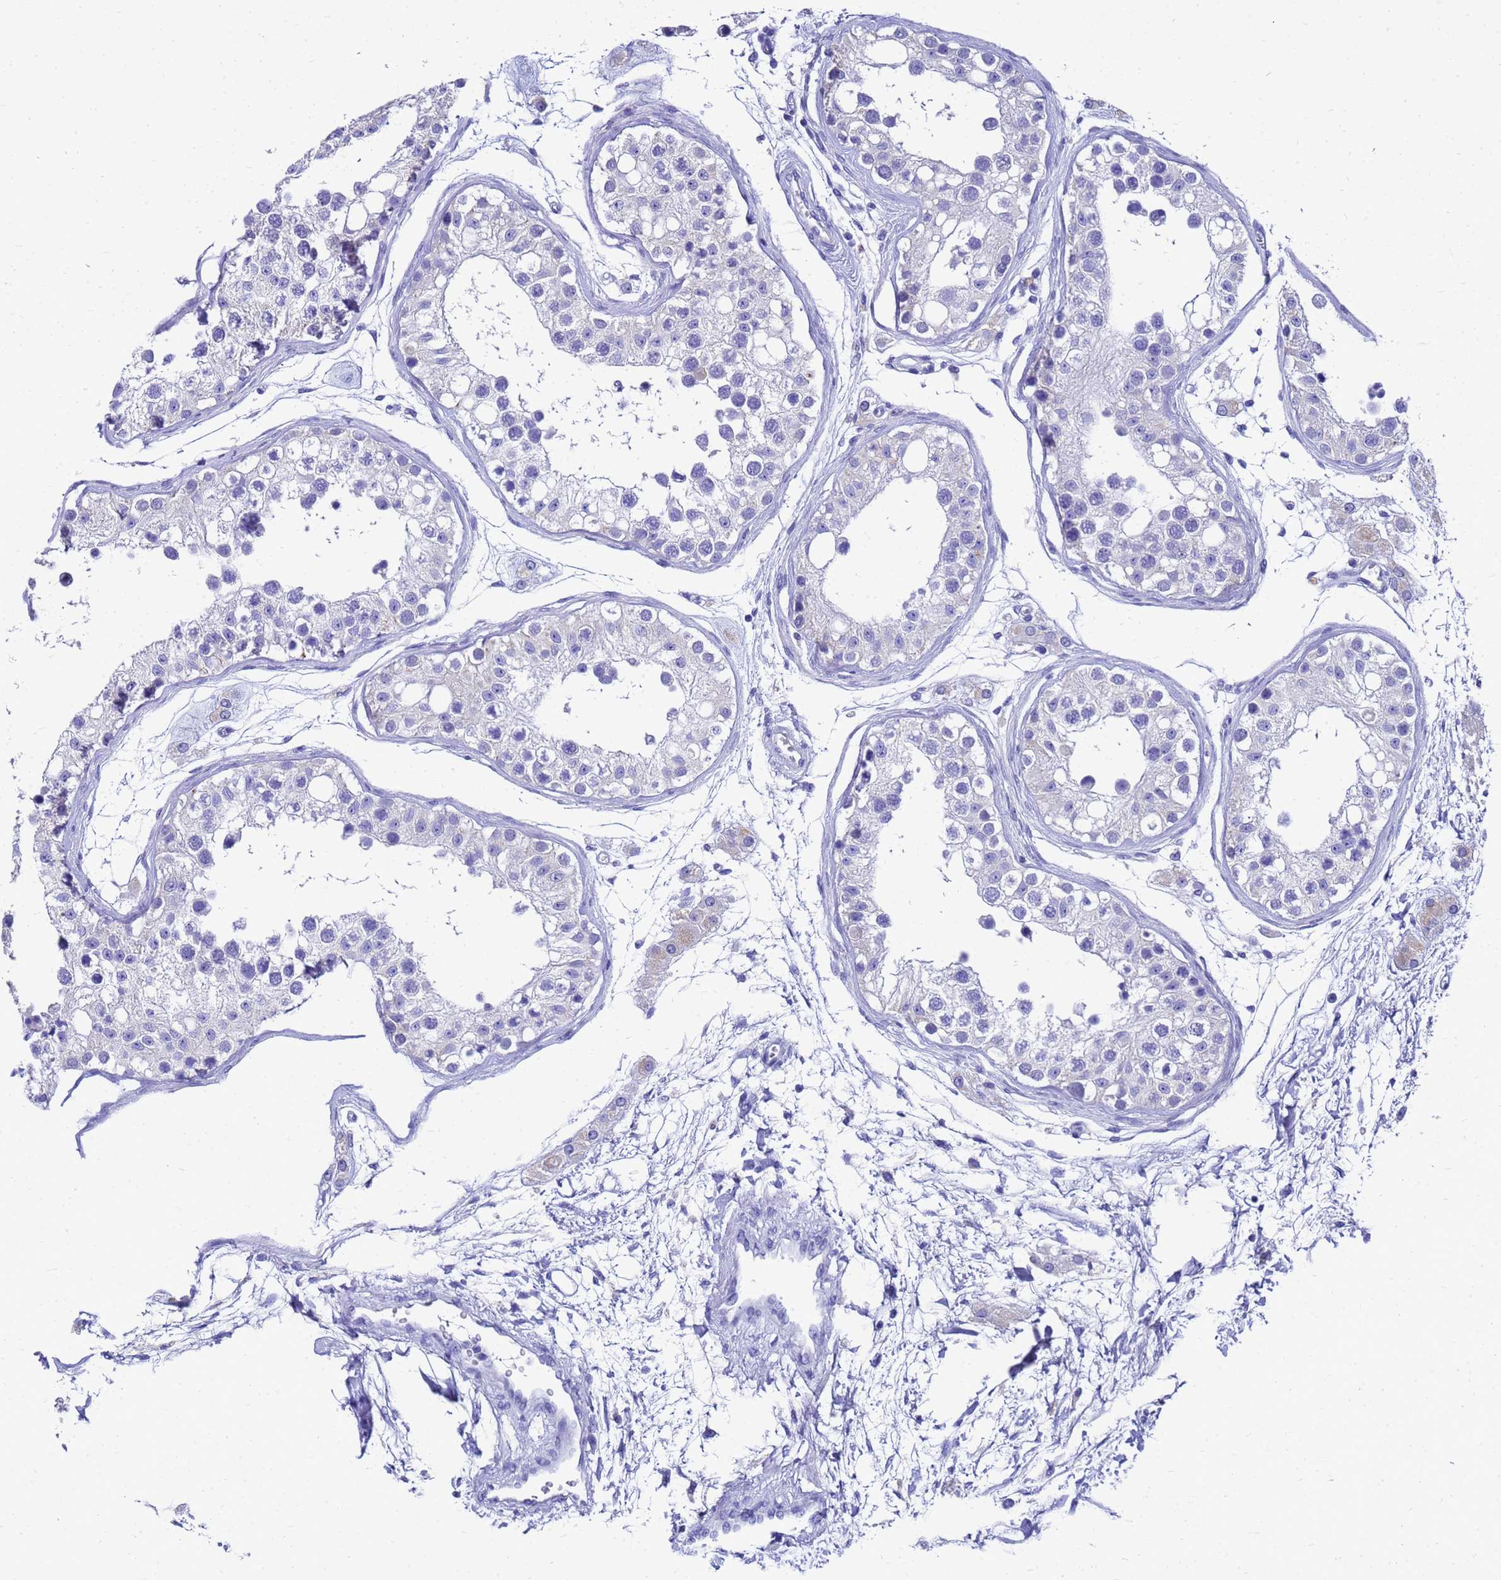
{"staining": {"intensity": "negative", "quantity": "none", "location": "none"}, "tissue": "testis", "cell_type": "Cells in seminiferous ducts", "image_type": "normal", "snomed": [{"axis": "morphology", "description": "Normal tissue, NOS"}, {"axis": "morphology", "description": "Adenocarcinoma, metastatic, NOS"}, {"axis": "topography", "description": "Testis"}], "caption": "Cells in seminiferous ducts show no significant protein positivity in benign testis. (Brightfield microscopy of DAB immunohistochemistry at high magnification).", "gene": "MS4A13", "patient": {"sex": "male", "age": 26}}